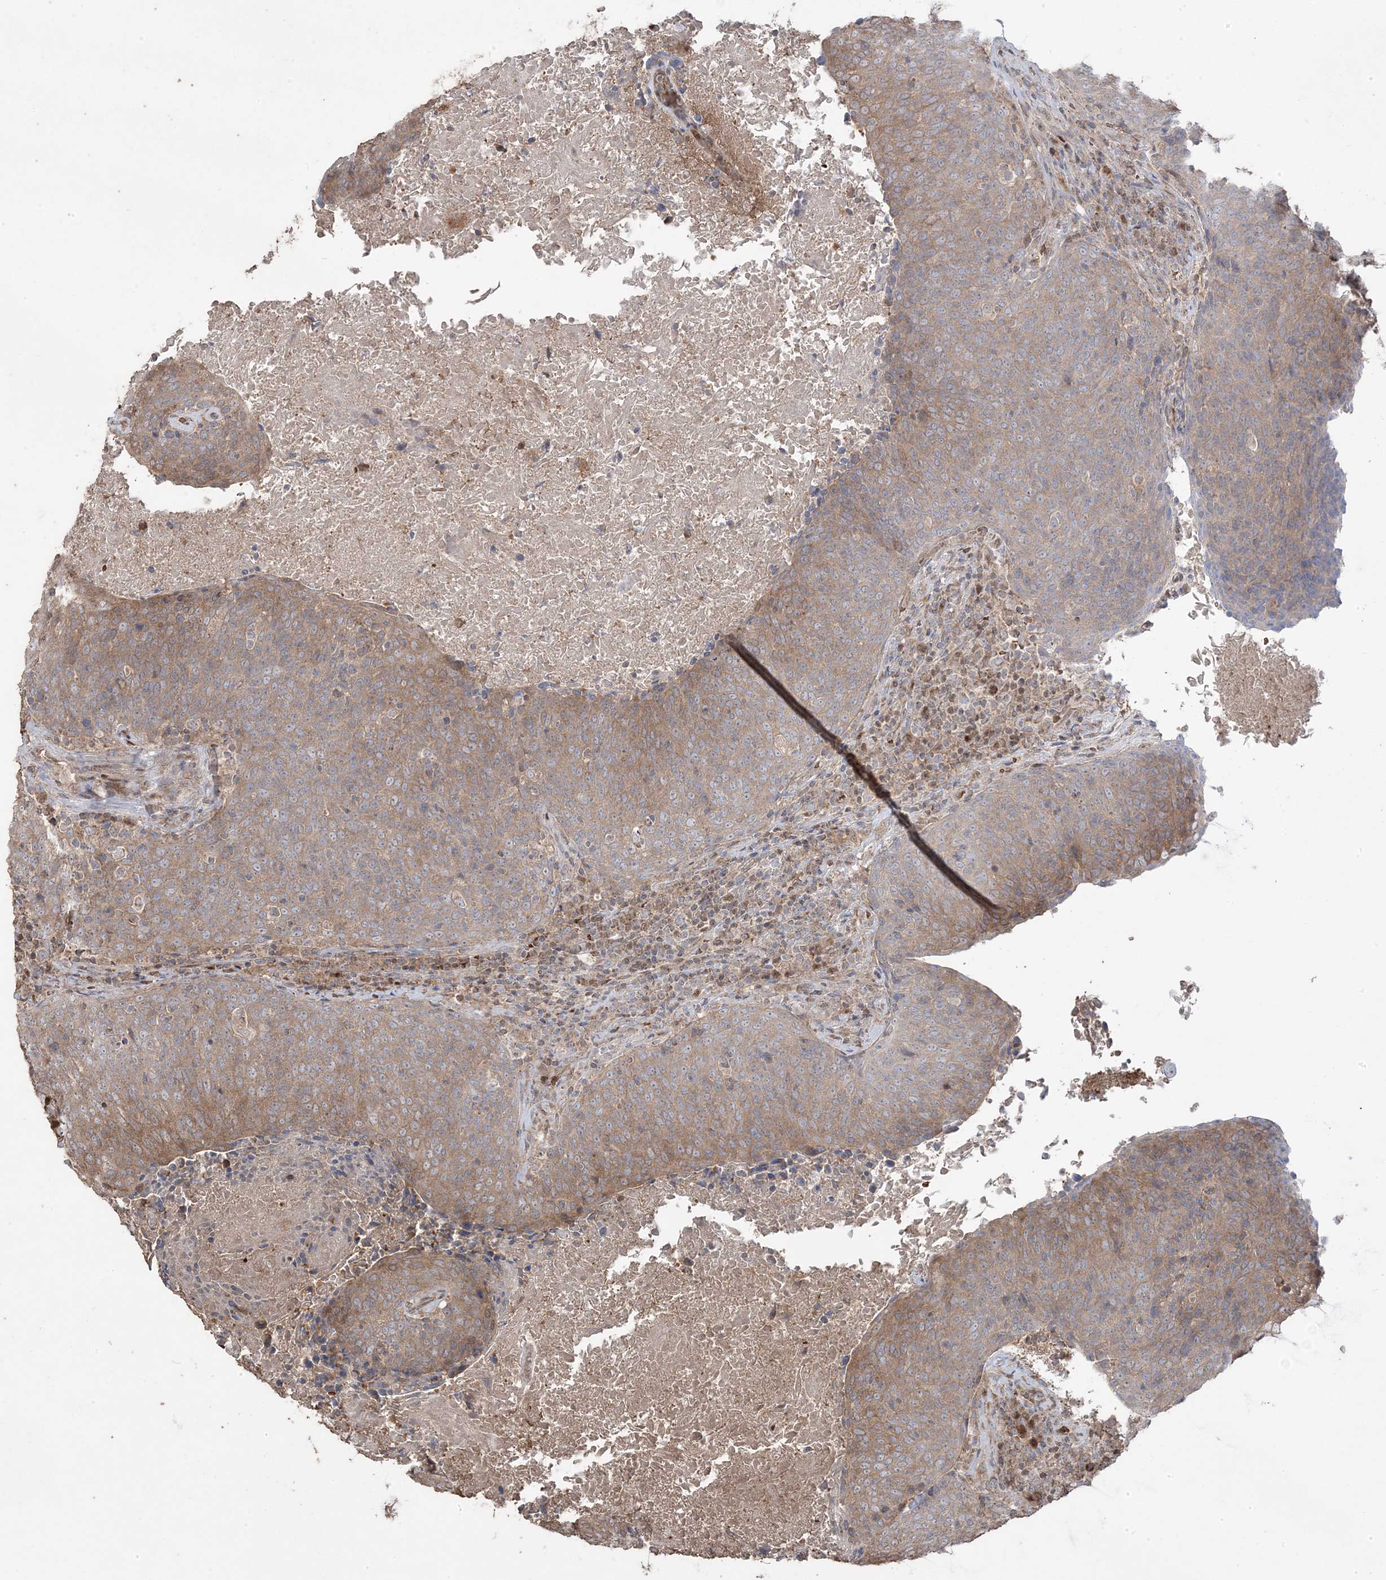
{"staining": {"intensity": "moderate", "quantity": ">75%", "location": "cytoplasmic/membranous"}, "tissue": "head and neck cancer", "cell_type": "Tumor cells", "image_type": "cancer", "snomed": [{"axis": "morphology", "description": "Squamous cell carcinoma, NOS"}, {"axis": "morphology", "description": "Squamous cell carcinoma, metastatic, NOS"}, {"axis": "topography", "description": "Lymph node"}, {"axis": "topography", "description": "Head-Neck"}], "caption": "Immunohistochemistry photomicrograph of neoplastic tissue: human squamous cell carcinoma (head and neck) stained using immunohistochemistry (IHC) exhibits medium levels of moderate protein expression localized specifically in the cytoplasmic/membranous of tumor cells, appearing as a cytoplasmic/membranous brown color.", "gene": "PPOX", "patient": {"sex": "male", "age": 62}}